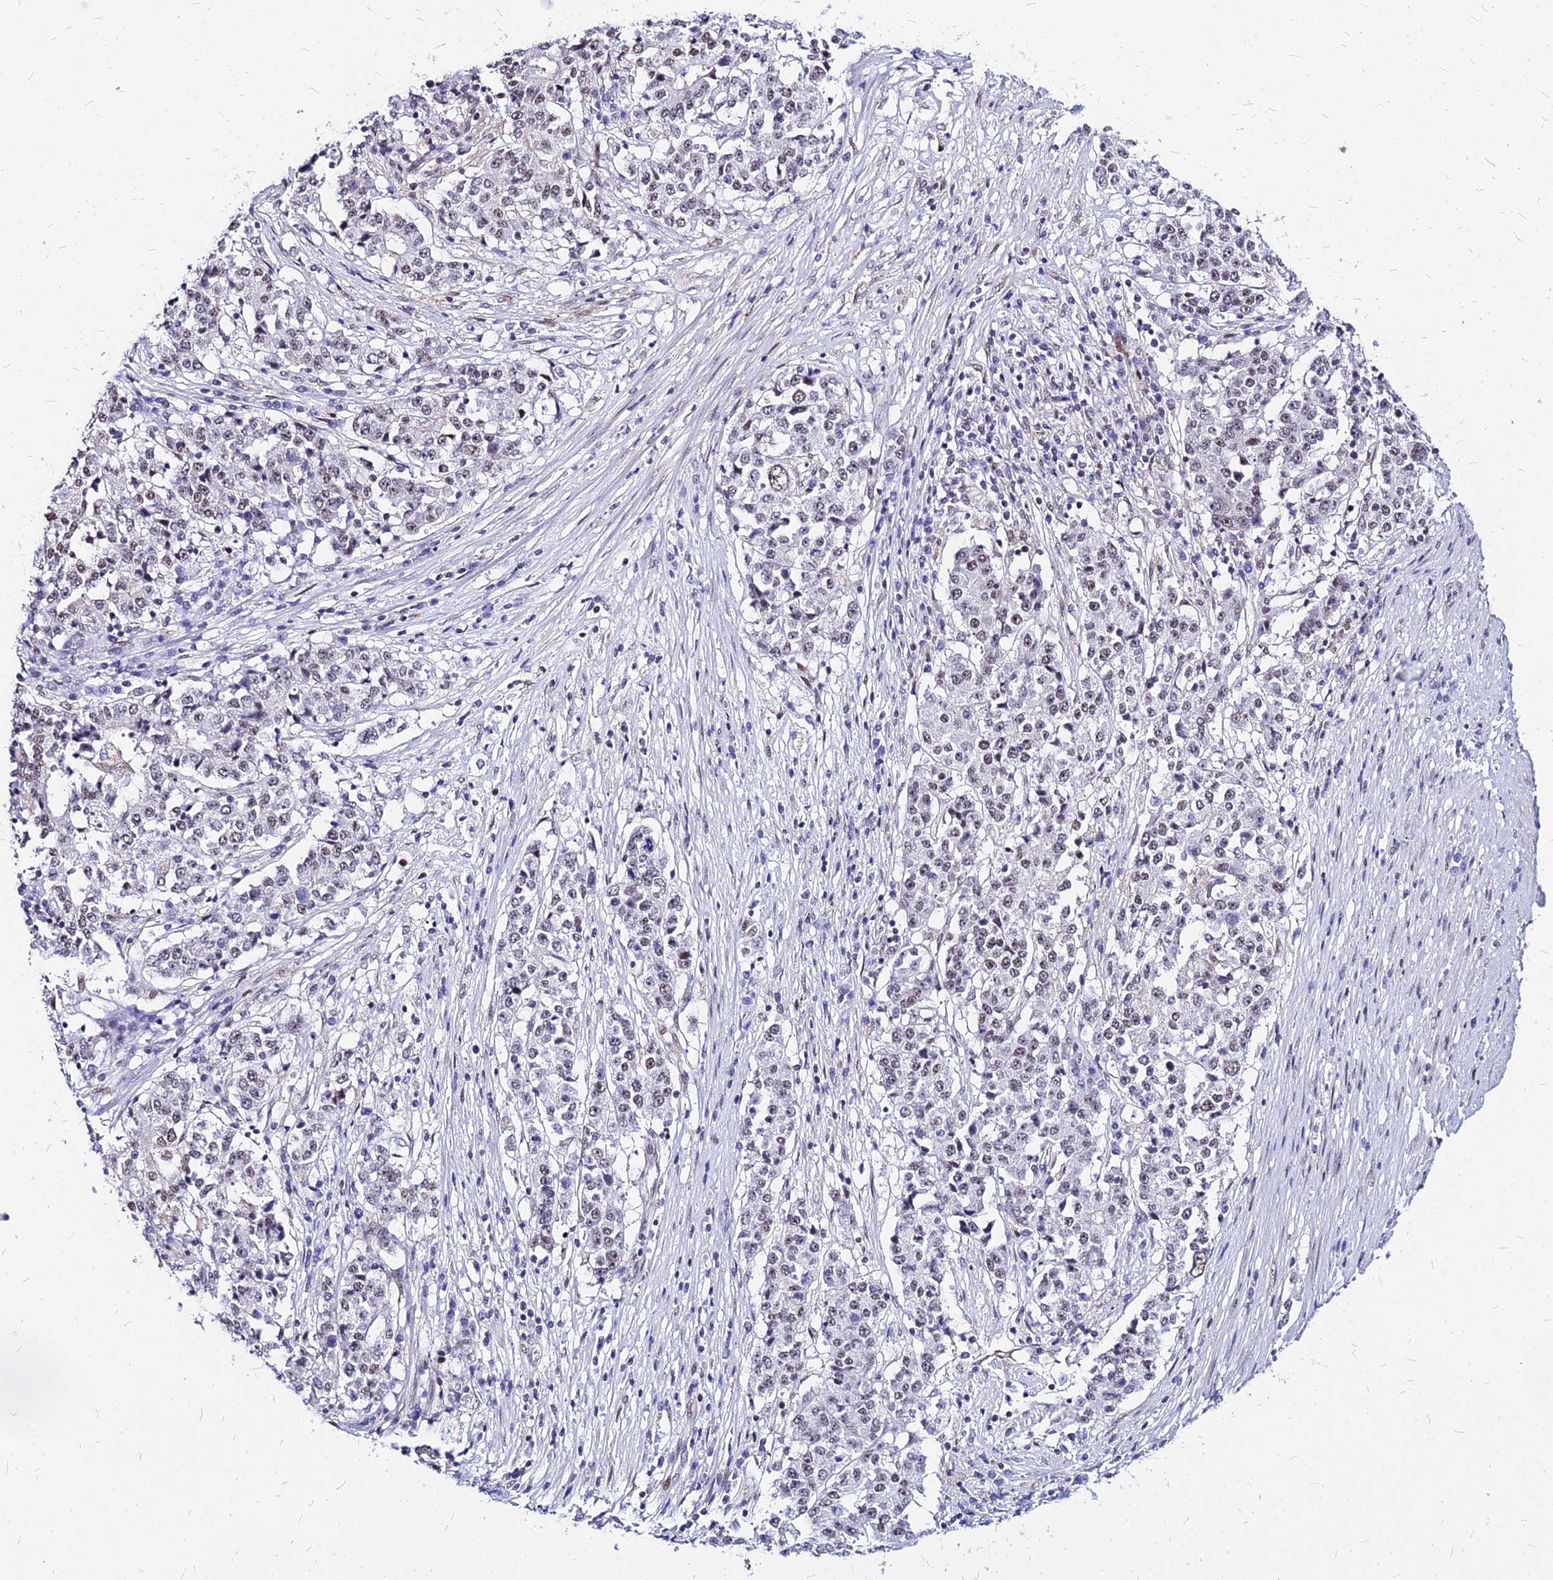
{"staining": {"intensity": "weak", "quantity": "25%-75%", "location": "nuclear"}, "tissue": "stomach cancer", "cell_type": "Tumor cells", "image_type": "cancer", "snomed": [{"axis": "morphology", "description": "Adenocarcinoma, NOS"}, {"axis": "topography", "description": "Stomach"}], "caption": "This photomicrograph exhibits IHC staining of stomach cancer, with low weak nuclear staining in about 25%-75% of tumor cells.", "gene": "FDX2", "patient": {"sex": "male", "age": 59}}